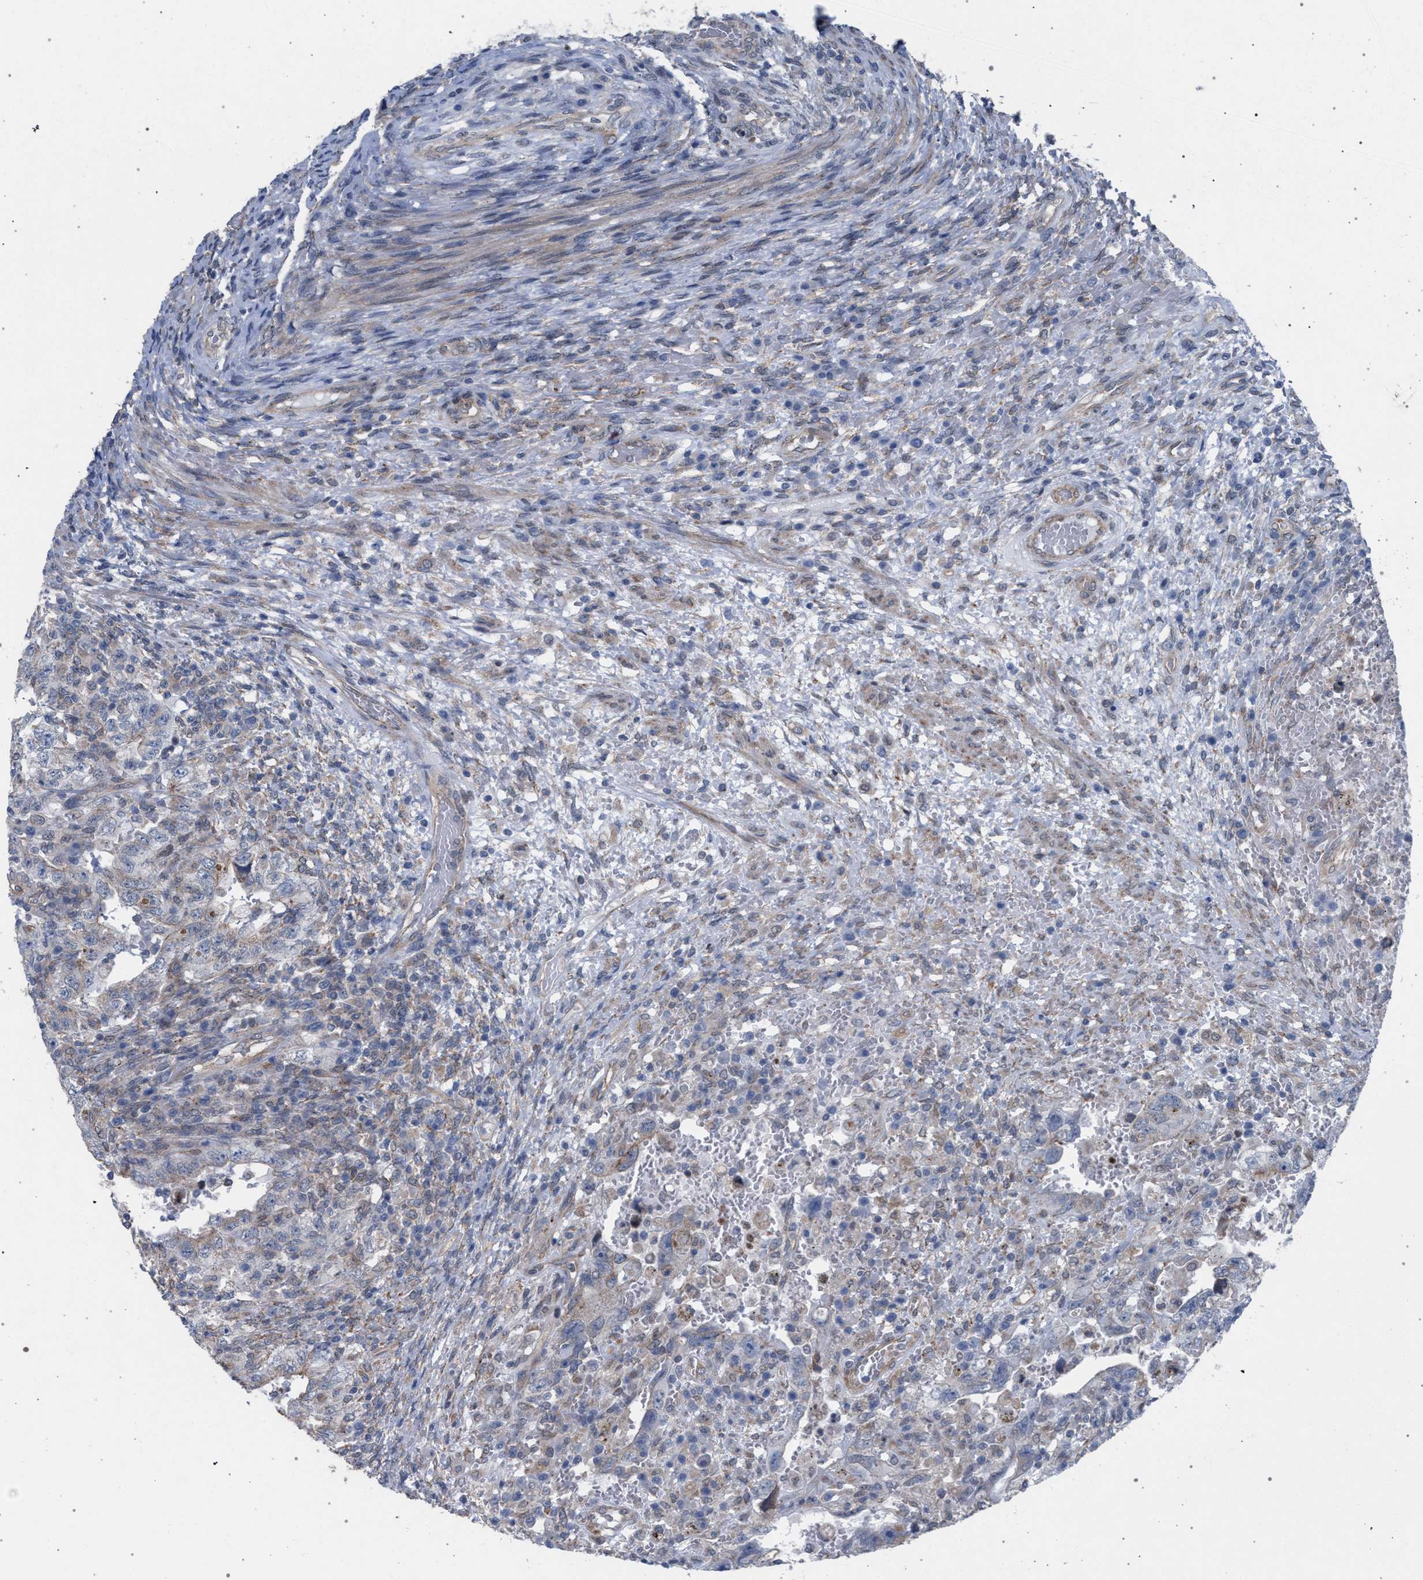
{"staining": {"intensity": "weak", "quantity": "<25%", "location": "cytoplasmic/membranous"}, "tissue": "testis cancer", "cell_type": "Tumor cells", "image_type": "cancer", "snomed": [{"axis": "morphology", "description": "Carcinoma, Embryonal, NOS"}, {"axis": "topography", "description": "Testis"}], "caption": "Tumor cells are negative for brown protein staining in testis cancer (embryonal carcinoma).", "gene": "ARPC5L", "patient": {"sex": "male", "age": 26}}